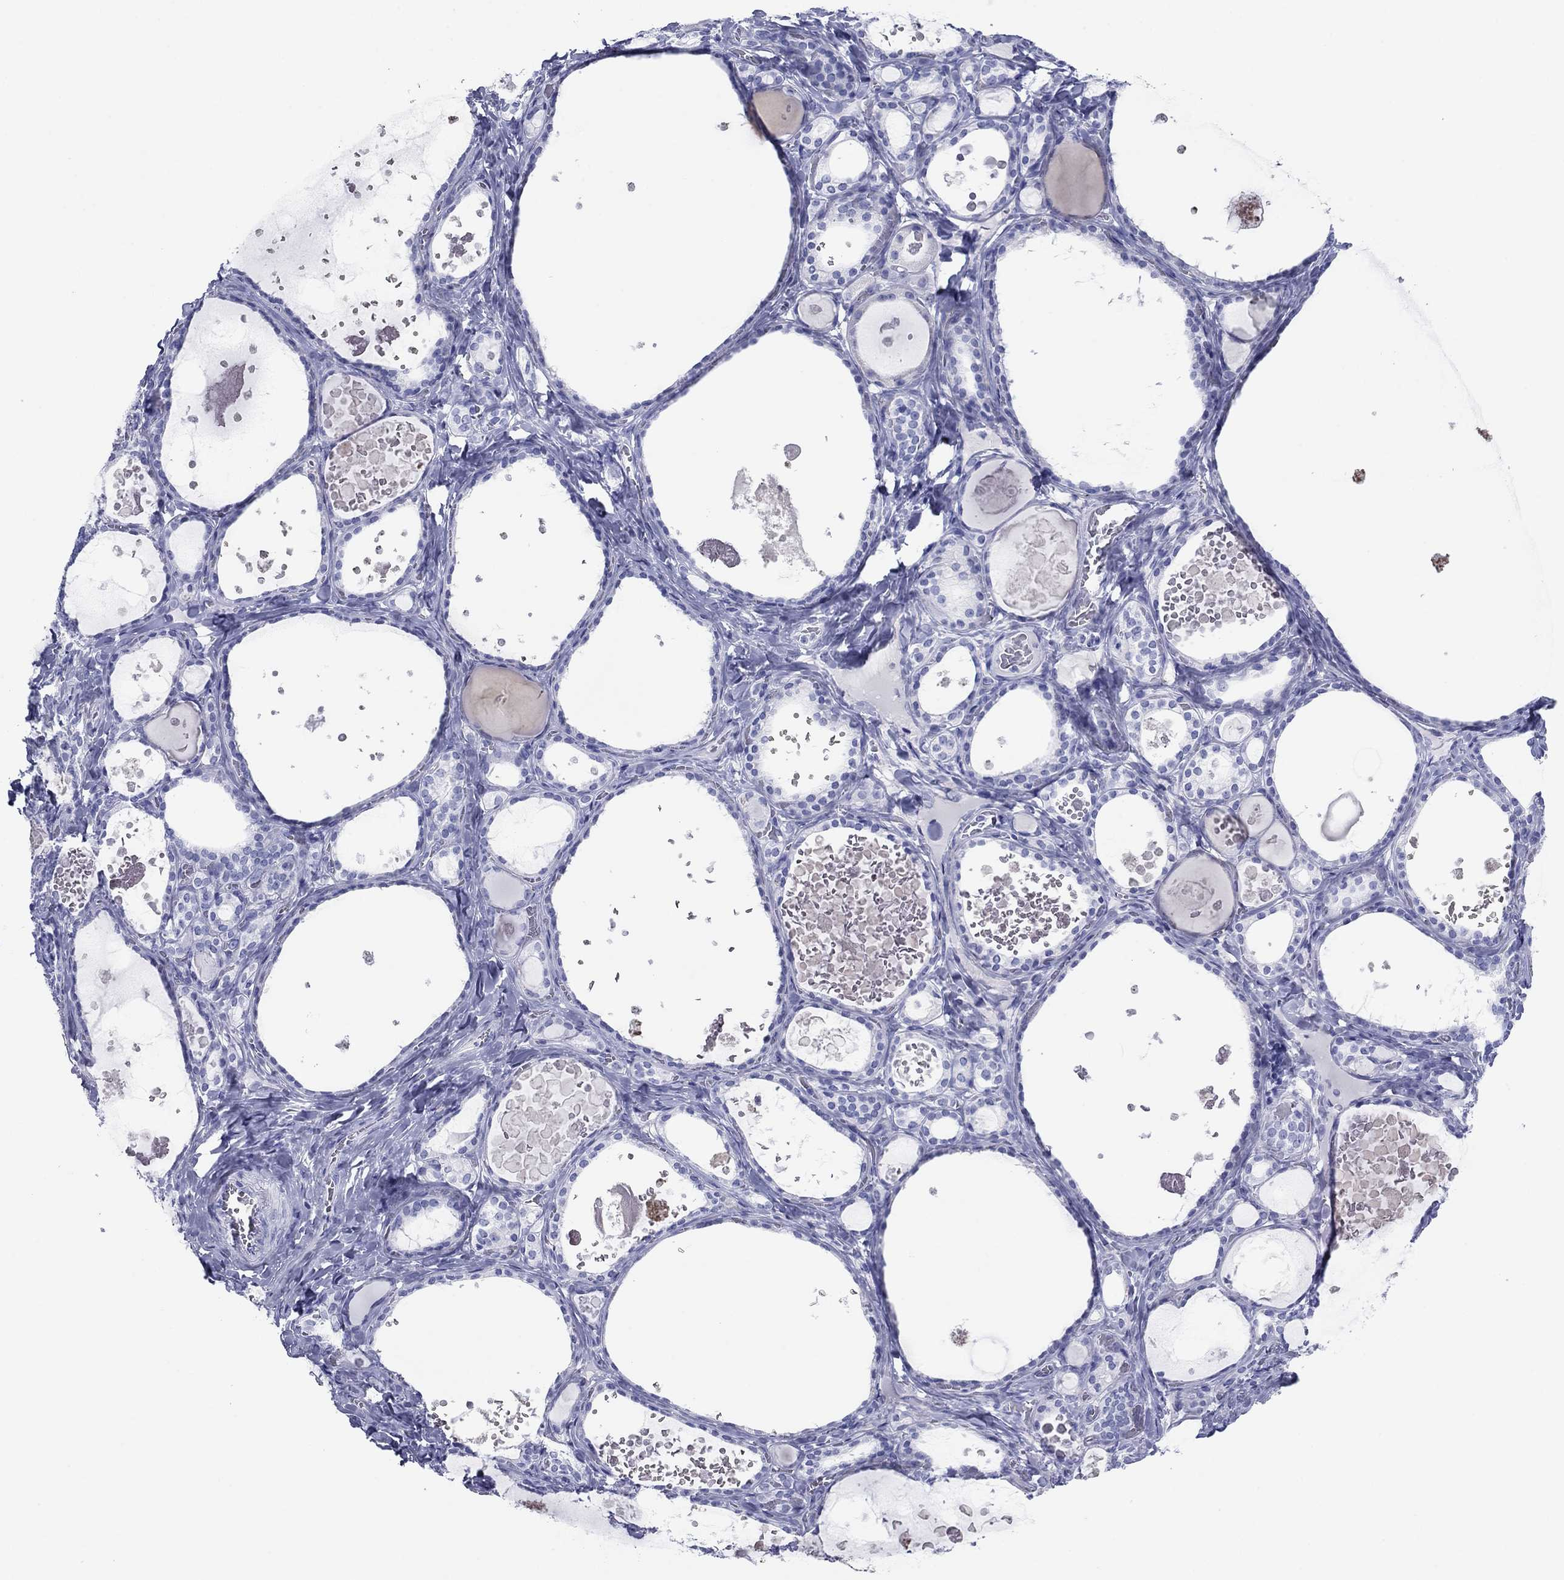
{"staining": {"intensity": "negative", "quantity": "none", "location": "none"}, "tissue": "thyroid gland", "cell_type": "Glandular cells", "image_type": "normal", "snomed": [{"axis": "morphology", "description": "Normal tissue, NOS"}, {"axis": "topography", "description": "Thyroid gland"}], "caption": "High magnification brightfield microscopy of normal thyroid gland stained with DAB (3,3'-diaminobenzidine) (brown) and counterstained with hematoxylin (blue): glandular cells show no significant expression.", "gene": "ATP4A", "patient": {"sex": "female", "age": 56}}